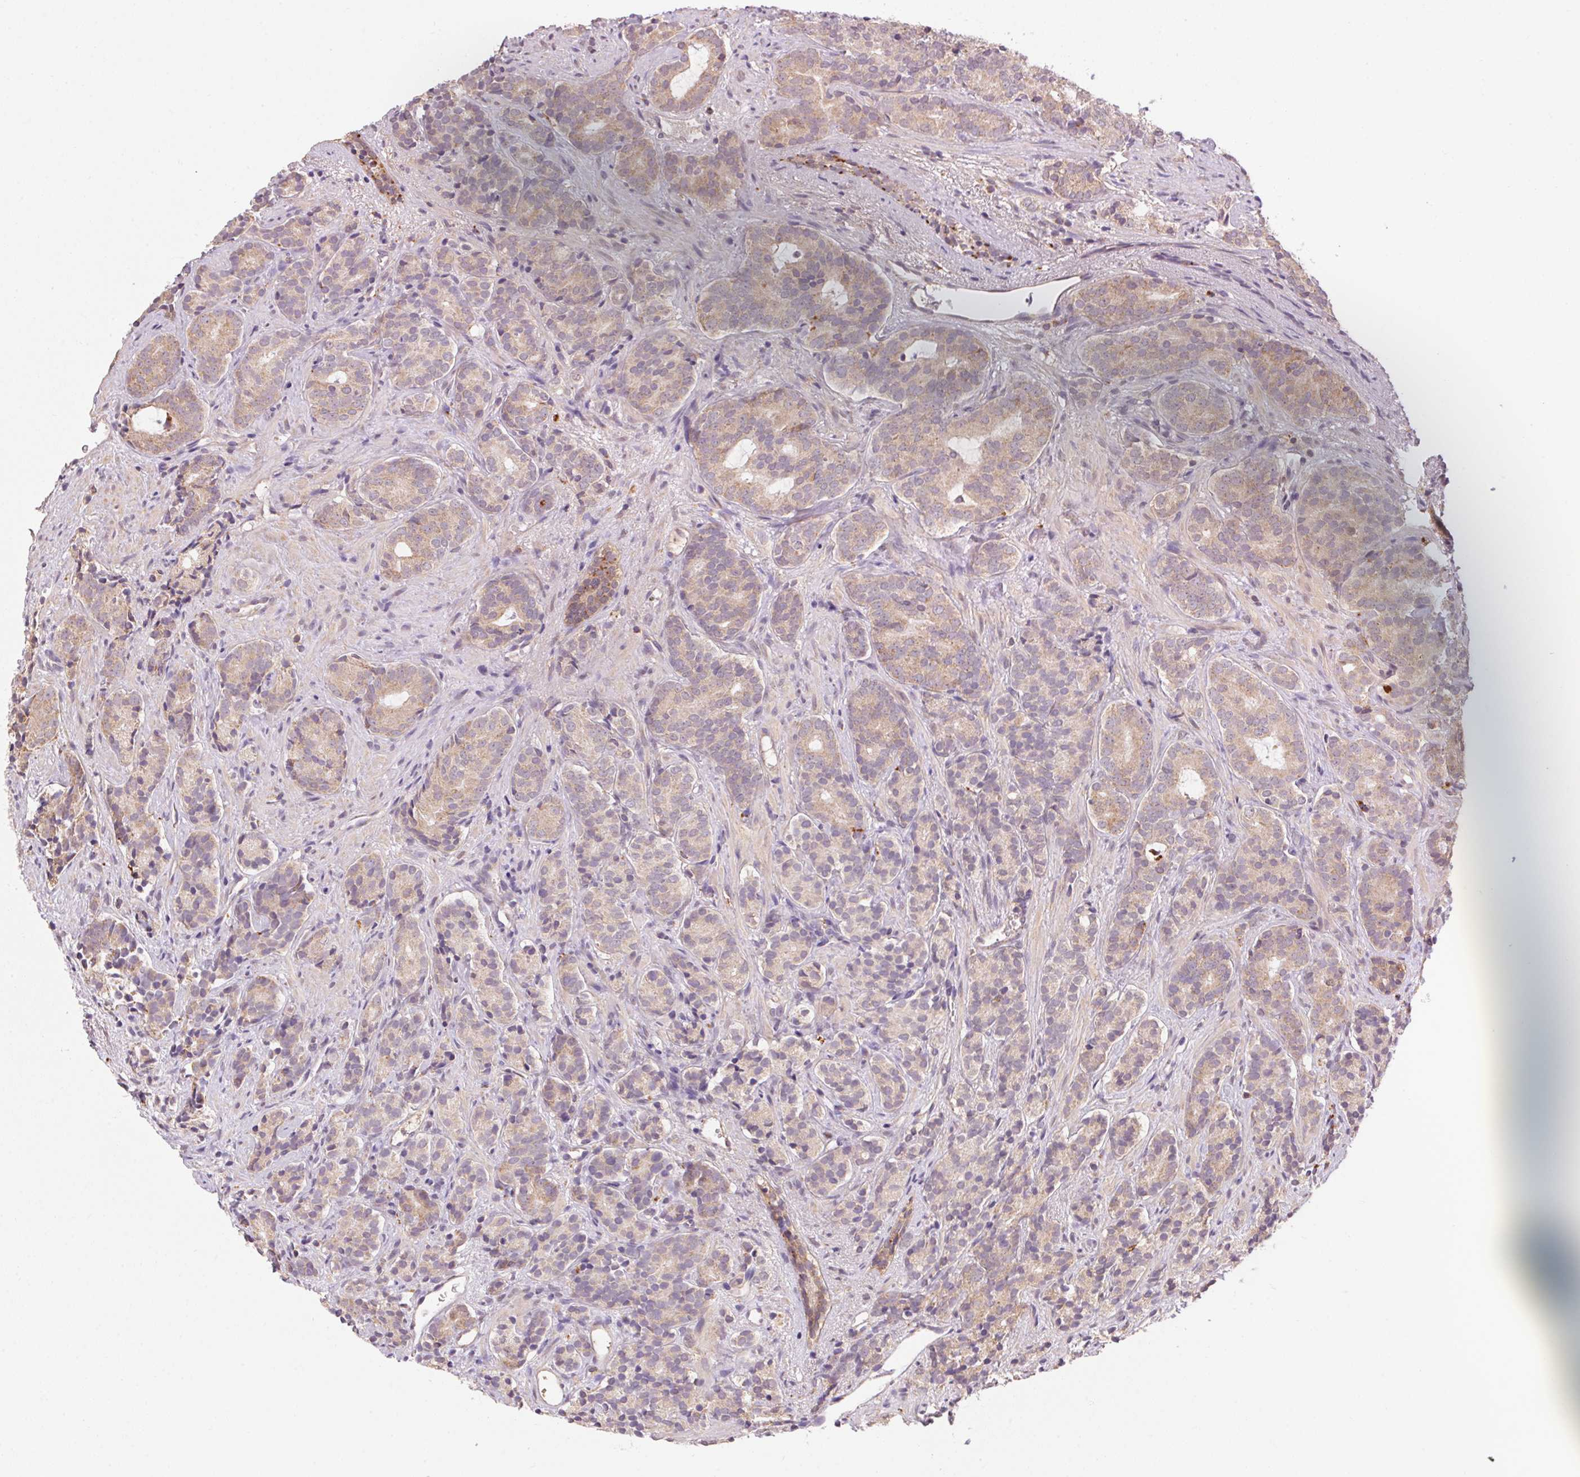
{"staining": {"intensity": "weak", "quantity": "25%-75%", "location": "cytoplasmic/membranous"}, "tissue": "prostate cancer", "cell_type": "Tumor cells", "image_type": "cancer", "snomed": [{"axis": "morphology", "description": "Adenocarcinoma, High grade"}, {"axis": "topography", "description": "Prostate"}], "caption": "Prostate high-grade adenocarcinoma stained with a brown dye exhibits weak cytoplasmic/membranous positive positivity in about 25%-75% of tumor cells.", "gene": "ADH5", "patient": {"sex": "male", "age": 84}}